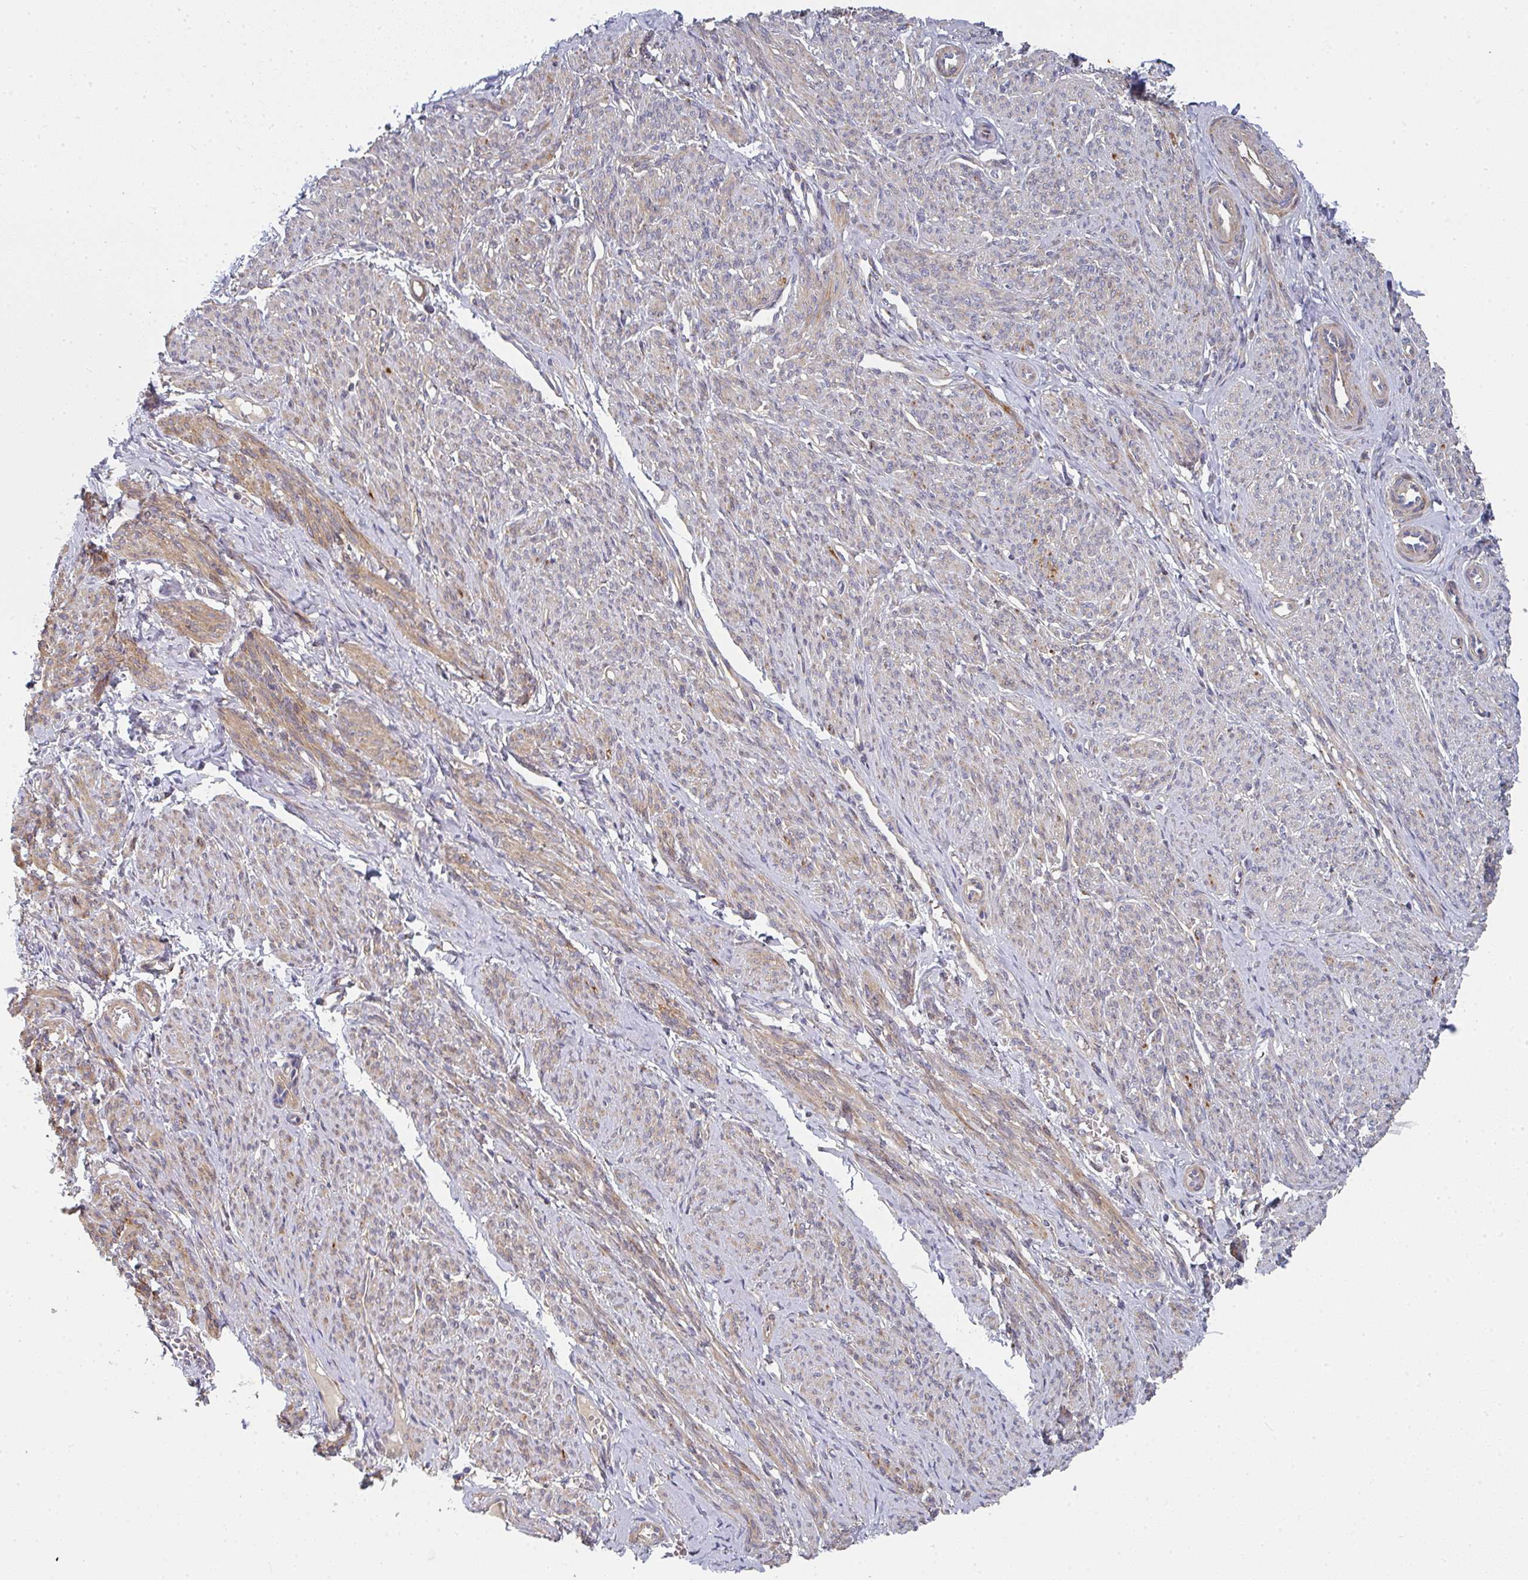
{"staining": {"intensity": "moderate", "quantity": "25%-75%", "location": "cytoplasmic/membranous"}, "tissue": "smooth muscle", "cell_type": "Smooth muscle cells", "image_type": "normal", "snomed": [{"axis": "morphology", "description": "Normal tissue, NOS"}, {"axis": "topography", "description": "Smooth muscle"}], "caption": "Protein expression by immunohistochemistry reveals moderate cytoplasmic/membranous positivity in about 25%-75% of smooth muscle cells in unremarkable smooth muscle. Using DAB (brown) and hematoxylin (blue) stains, captured at high magnification using brightfield microscopy.", "gene": "RHEBL1", "patient": {"sex": "female", "age": 65}}